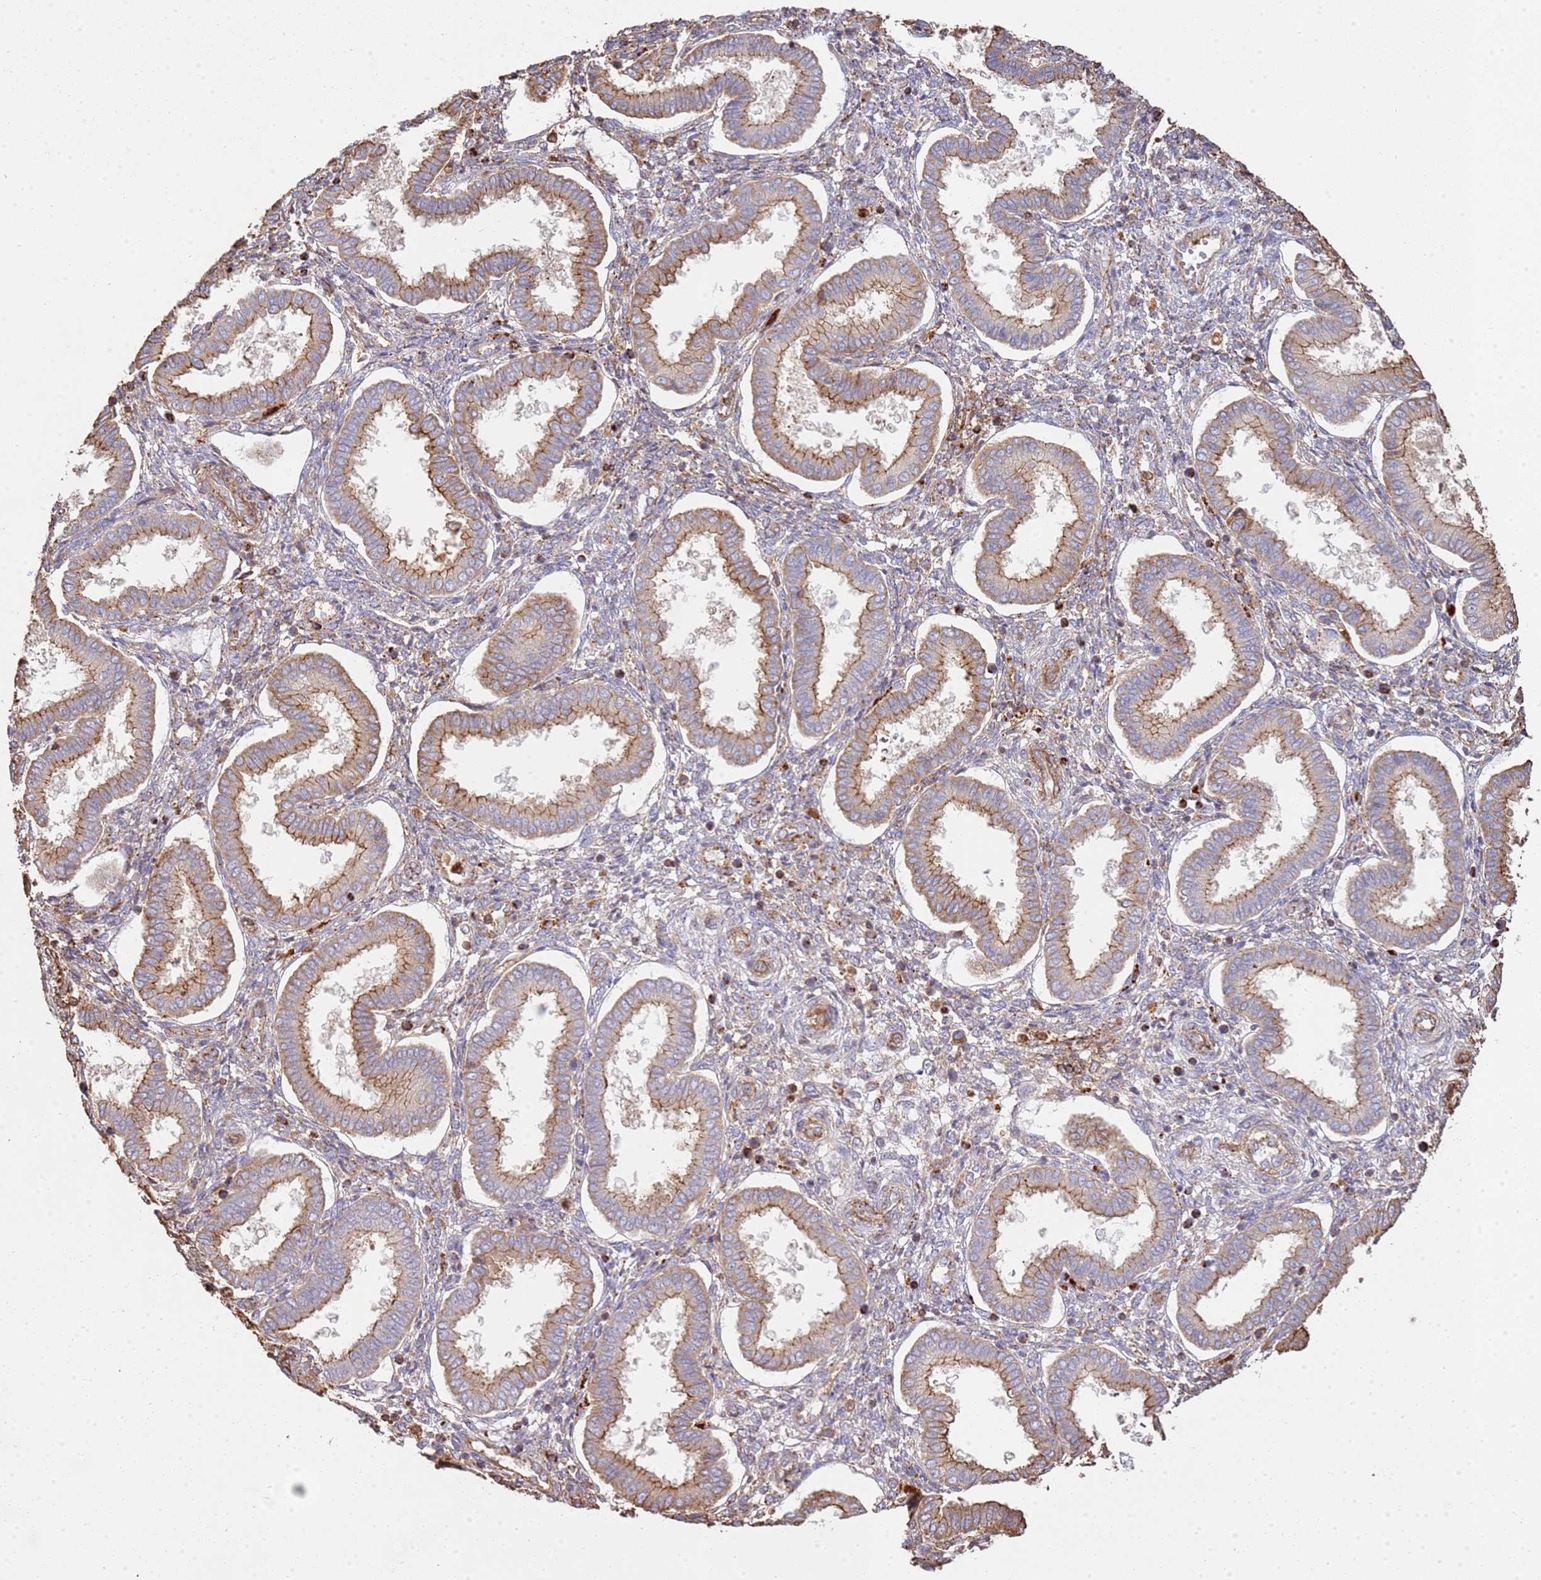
{"staining": {"intensity": "weak", "quantity": "<25%", "location": "cytoplasmic/membranous"}, "tissue": "endometrium", "cell_type": "Cells in endometrial stroma", "image_type": "normal", "snomed": [{"axis": "morphology", "description": "Normal tissue, NOS"}, {"axis": "topography", "description": "Endometrium"}], "caption": "This is an immunohistochemistry (IHC) histopathology image of normal human endometrium. There is no expression in cells in endometrial stroma.", "gene": "NDUFAF4", "patient": {"sex": "female", "age": 24}}